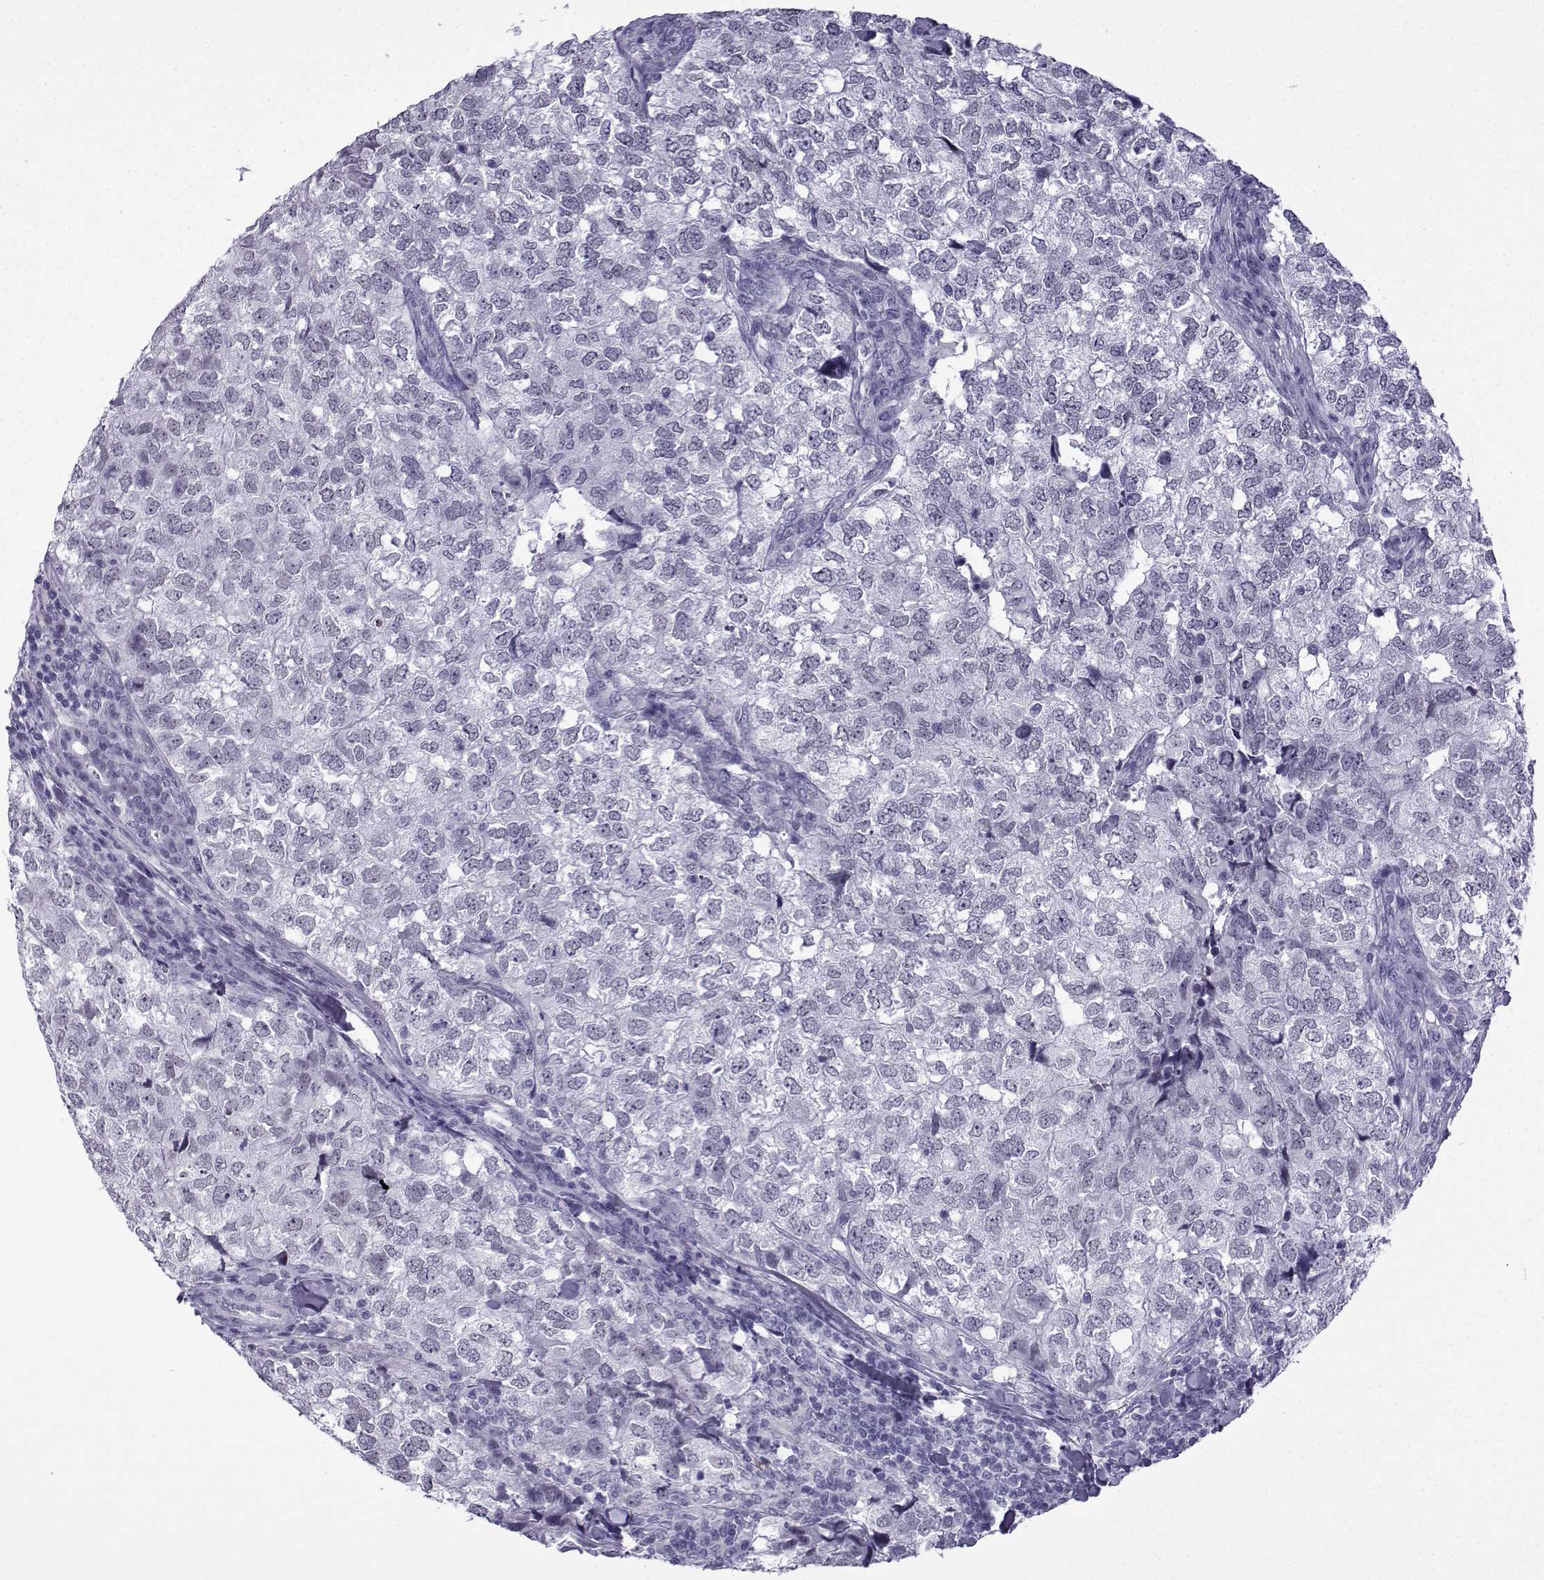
{"staining": {"intensity": "negative", "quantity": "none", "location": "none"}, "tissue": "breast cancer", "cell_type": "Tumor cells", "image_type": "cancer", "snomed": [{"axis": "morphology", "description": "Duct carcinoma"}, {"axis": "topography", "description": "Breast"}], "caption": "Human breast cancer stained for a protein using IHC demonstrates no positivity in tumor cells.", "gene": "MRGBP", "patient": {"sex": "female", "age": 30}}